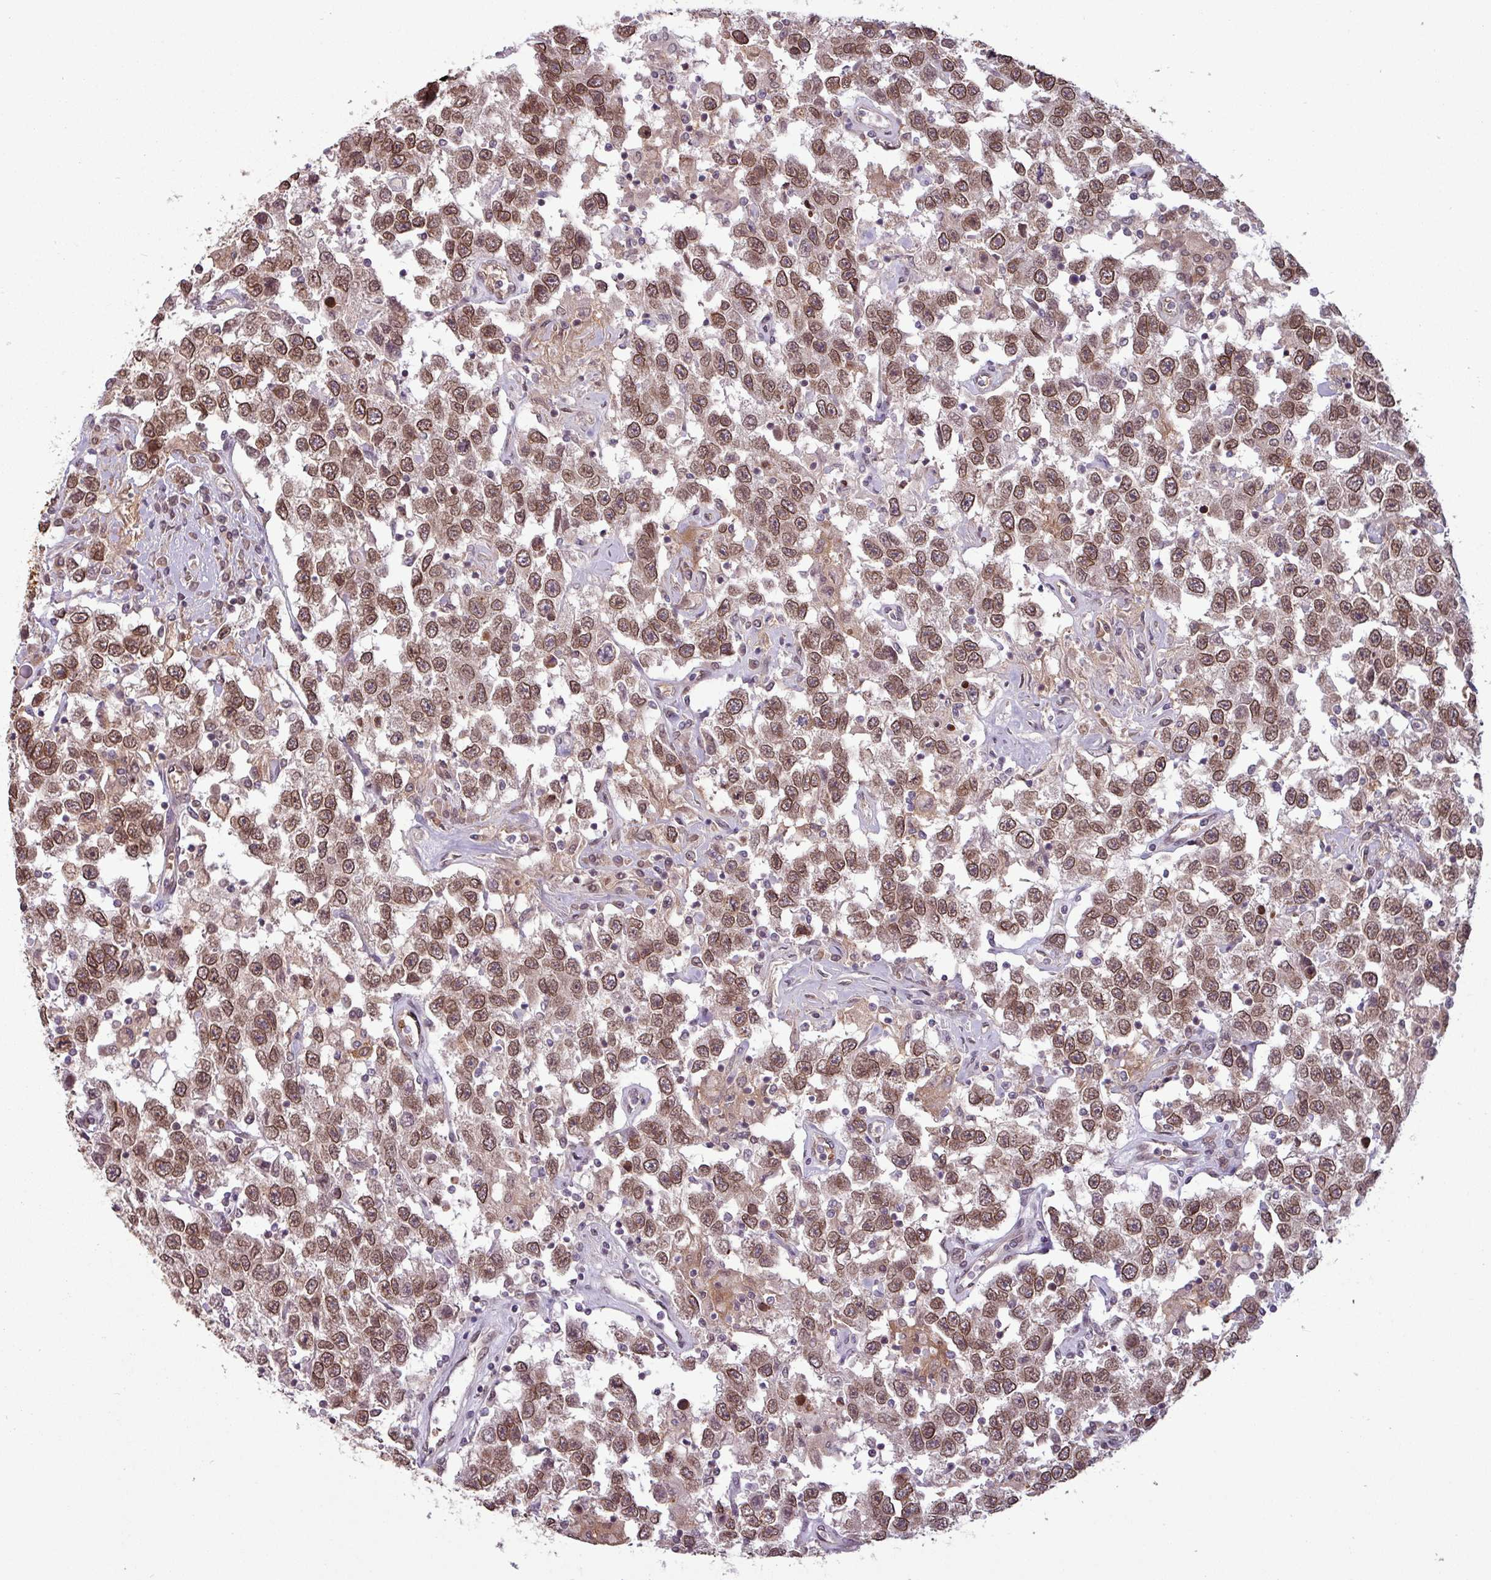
{"staining": {"intensity": "moderate", "quantity": ">75%", "location": "cytoplasmic/membranous,nuclear"}, "tissue": "testis cancer", "cell_type": "Tumor cells", "image_type": "cancer", "snomed": [{"axis": "morphology", "description": "Seminoma, NOS"}, {"axis": "topography", "description": "Testis"}], "caption": "A high-resolution photomicrograph shows immunohistochemistry staining of testis cancer, which exhibits moderate cytoplasmic/membranous and nuclear staining in about >75% of tumor cells. The staining was performed using DAB, with brown indicating positive protein expression. Nuclei are stained blue with hematoxylin.", "gene": "RBM4B", "patient": {"sex": "male", "age": 41}}